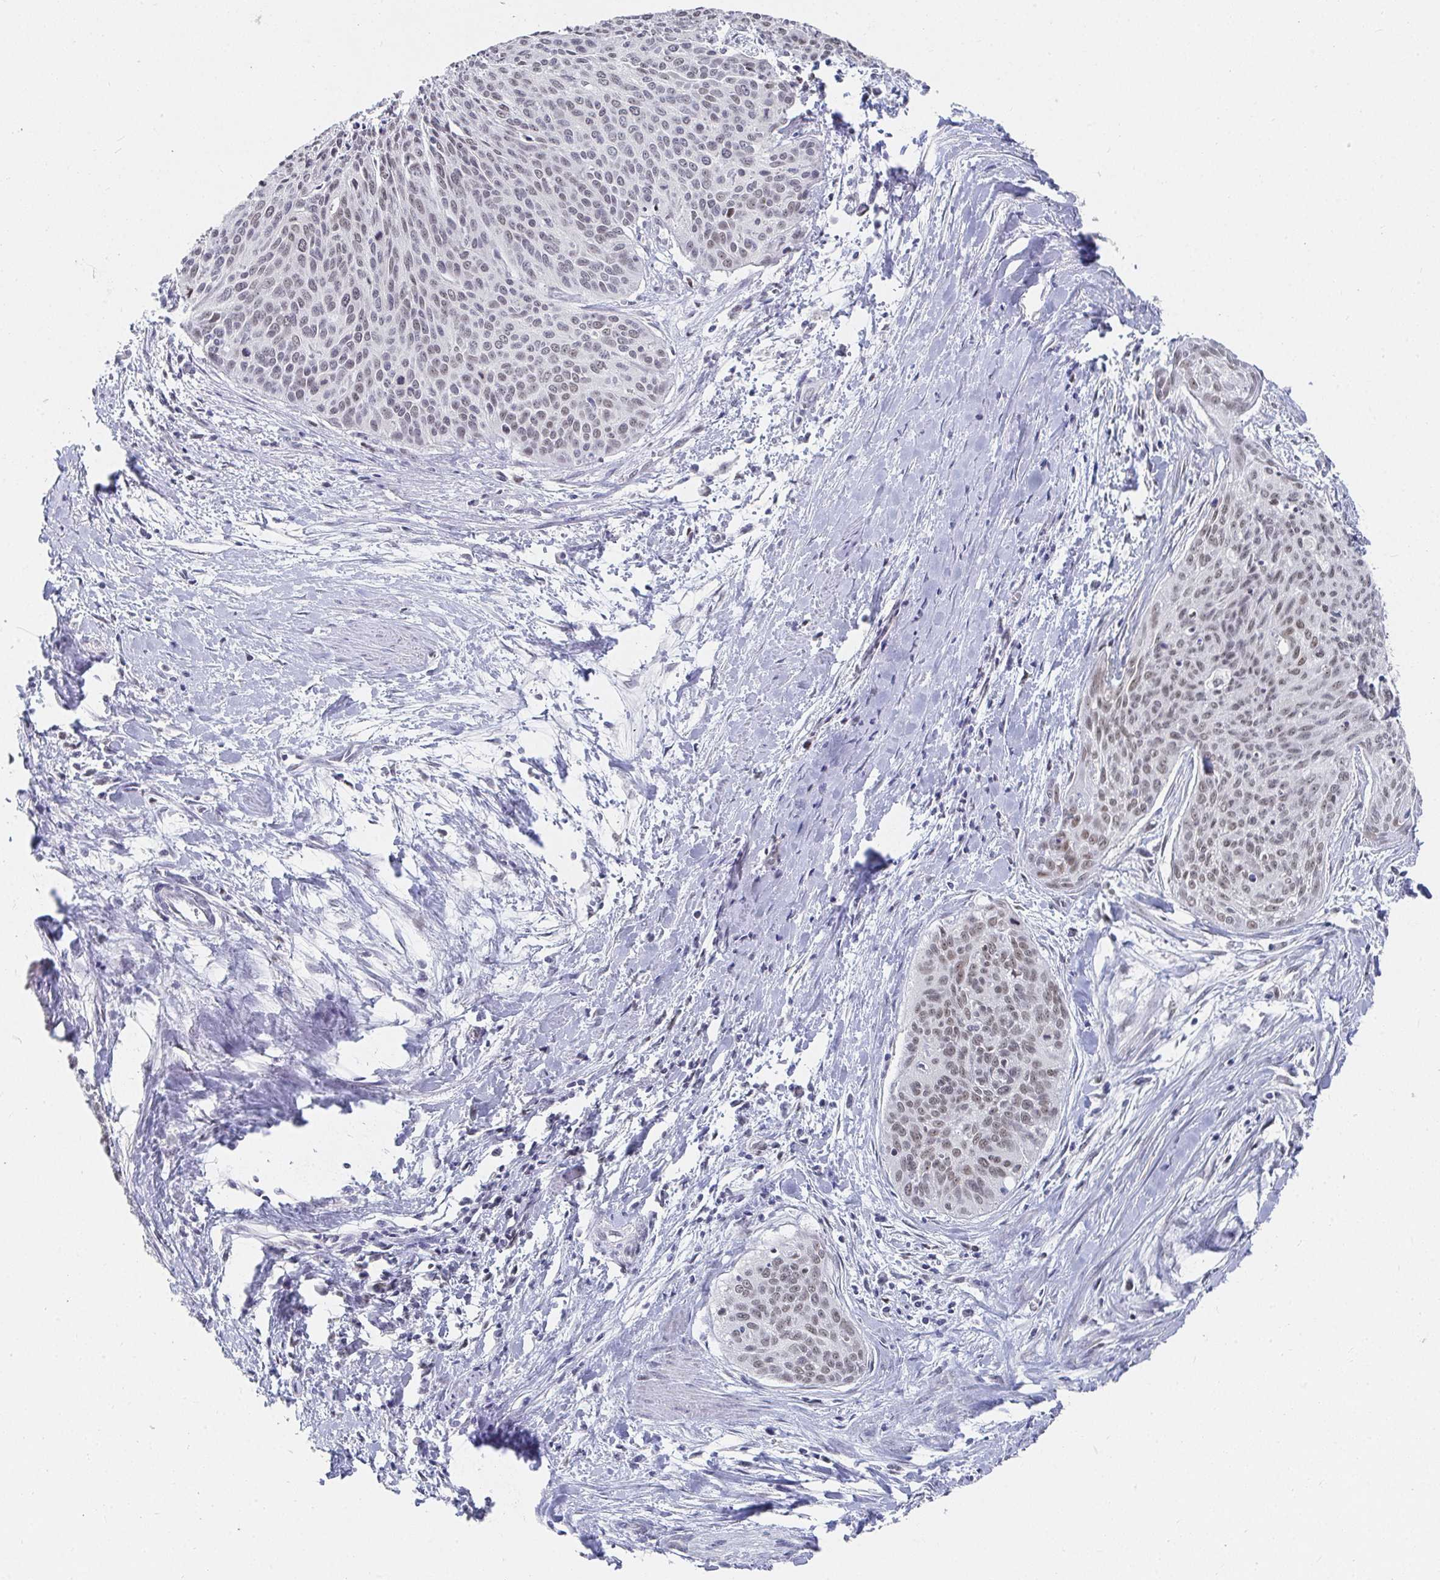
{"staining": {"intensity": "weak", "quantity": ">75%", "location": "nuclear"}, "tissue": "cervical cancer", "cell_type": "Tumor cells", "image_type": "cancer", "snomed": [{"axis": "morphology", "description": "Squamous cell carcinoma, NOS"}, {"axis": "topography", "description": "Cervix"}], "caption": "Immunohistochemical staining of human cervical cancer (squamous cell carcinoma) exhibits weak nuclear protein positivity in about >75% of tumor cells. Using DAB (3,3'-diaminobenzidine) (brown) and hematoxylin (blue) stains, captured at high magnification using brightfield microscopy.", "gene": "RCOR1", "patient": {"sex": "female", "age": 55}}